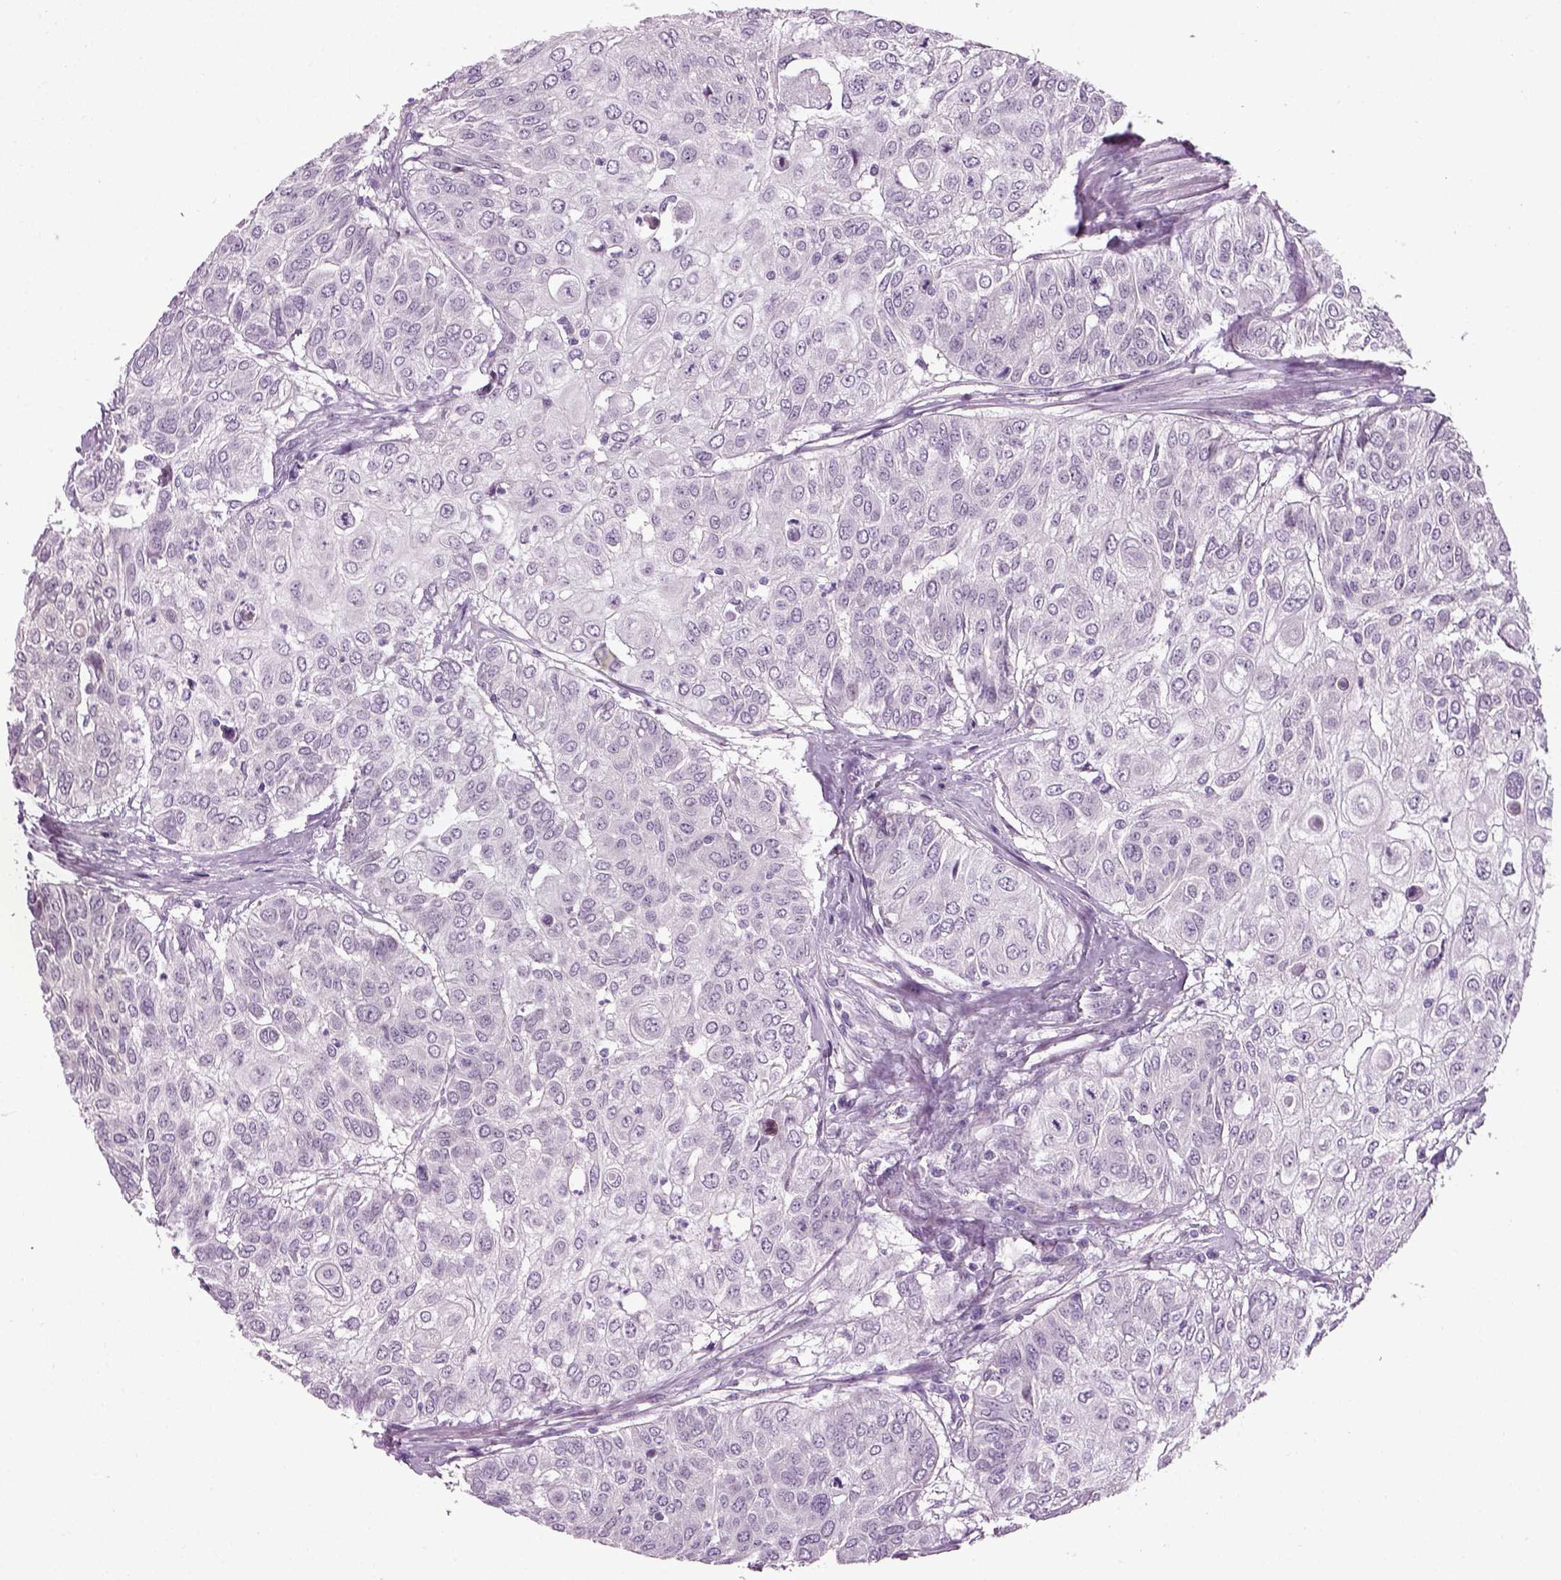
{"staining": {"intensity": "negative", "quantity": "none", "location": "none"}, "tissue": "urothelial cancer", "cell_type": "Tumor cells", "image_type": "cancer", "snomed": [{"axis": "morphology", "description": "Urothelial carcinoma, High grade"}, {"axis": "topography", "description": "Urinary bladder"}], "caption": "Immunohistochemistry micrograph of neoplastic tissue: human urothelial cancer stained with DAB displays no significant protein expression in tumor cells.", "gene": "SCG5", "patient": {"sex": "female", "age": 79}}